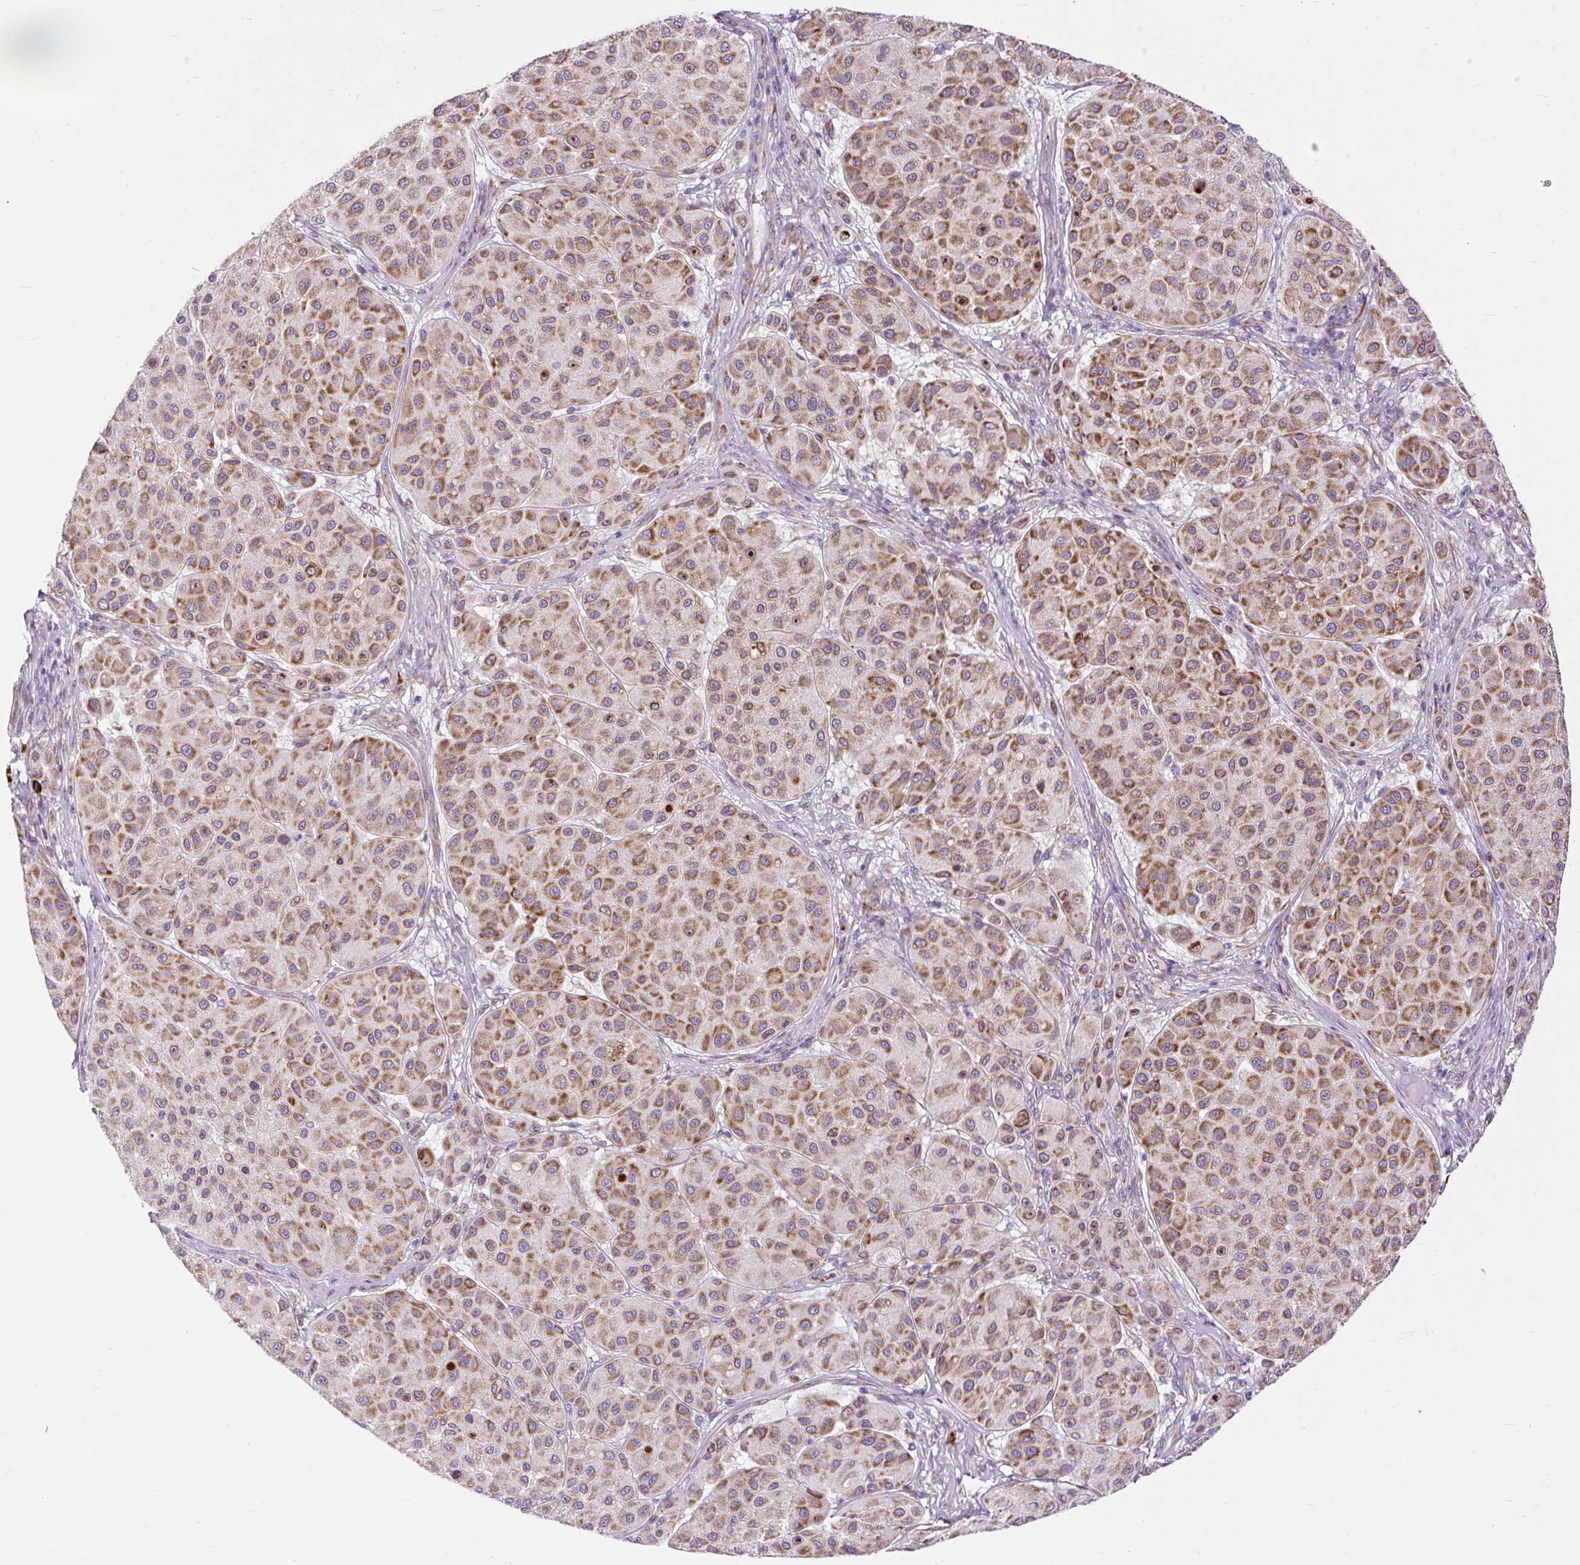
{"staining": {"intensity": "moderate", "quantity": ">75%", "location": "cytoplasmic/membranous"}, "tissue": "melanoma", "cell_type": "Tumor cells", "image_type": "cancer", "snomed": [{"axis": "morphology", "description": "Malignant melanoma, Metastatic site"}, {"axis": "topography", "description": "Smooth muscle"}], "caption": "Immunohistochemistry (DAB) staining of human melanoma shows moderate cytoplasmic/membranous protein expression in approximately >75% of tumor cells.", "gene": "DDOST", "patient": {"sex": "male", "age": 41}}